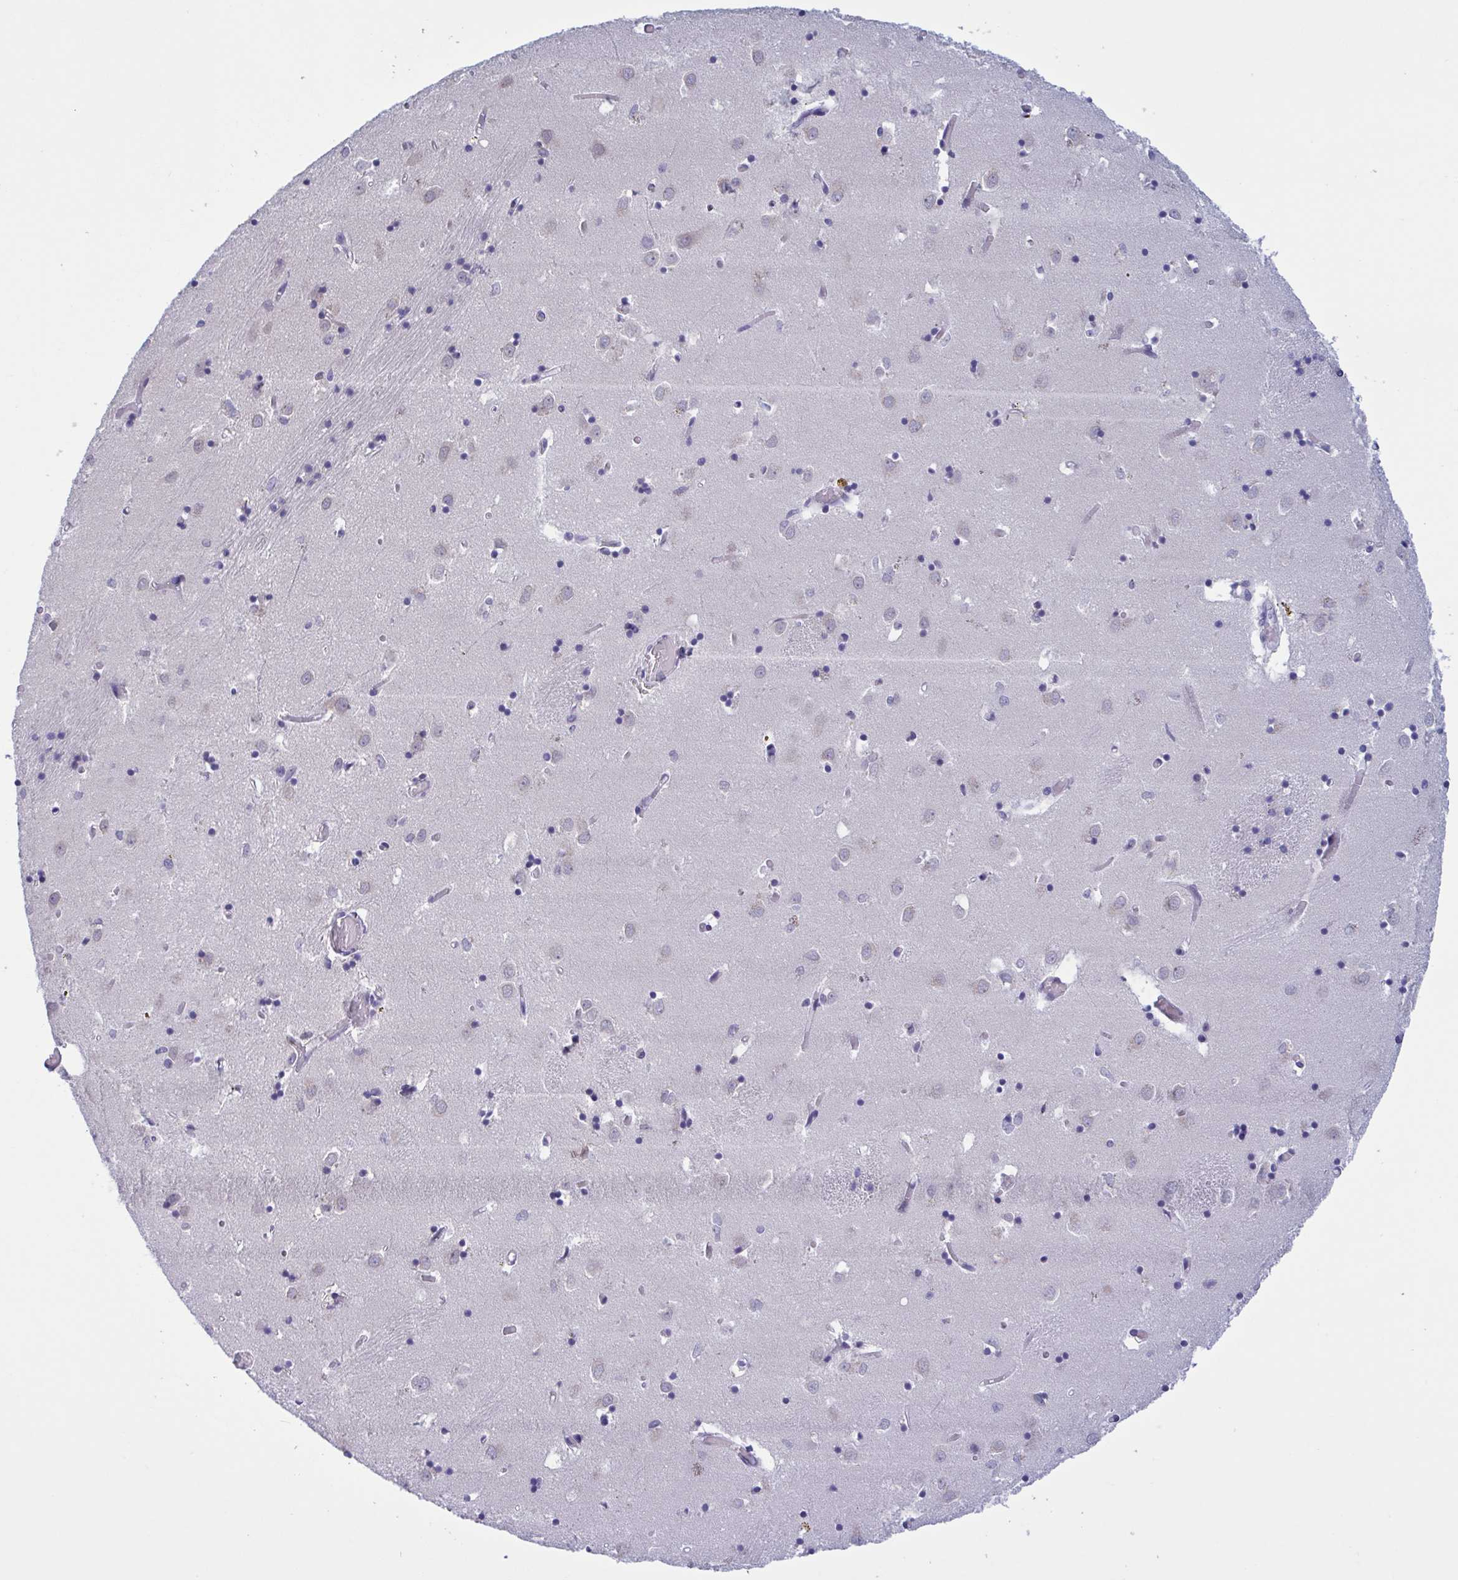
{"staining": {"intensity": "negative", "quantity": "none", "location": "none"}, "tissue": "caudate", "cell_type": "Glial cells", "image_type": "normal", "snomed": [{"axis": "morphology", "description": "Normal tissue, NOS"}, {"axis": "topography", "description": "Lateral ventricle wall"}], "caption": "Immunohistochemical staining of unremarkable human caudate exhibits no significant staining in glial cells.", "gene": "SERPINB13", "patient": {"sex": "male", "age": 70}}